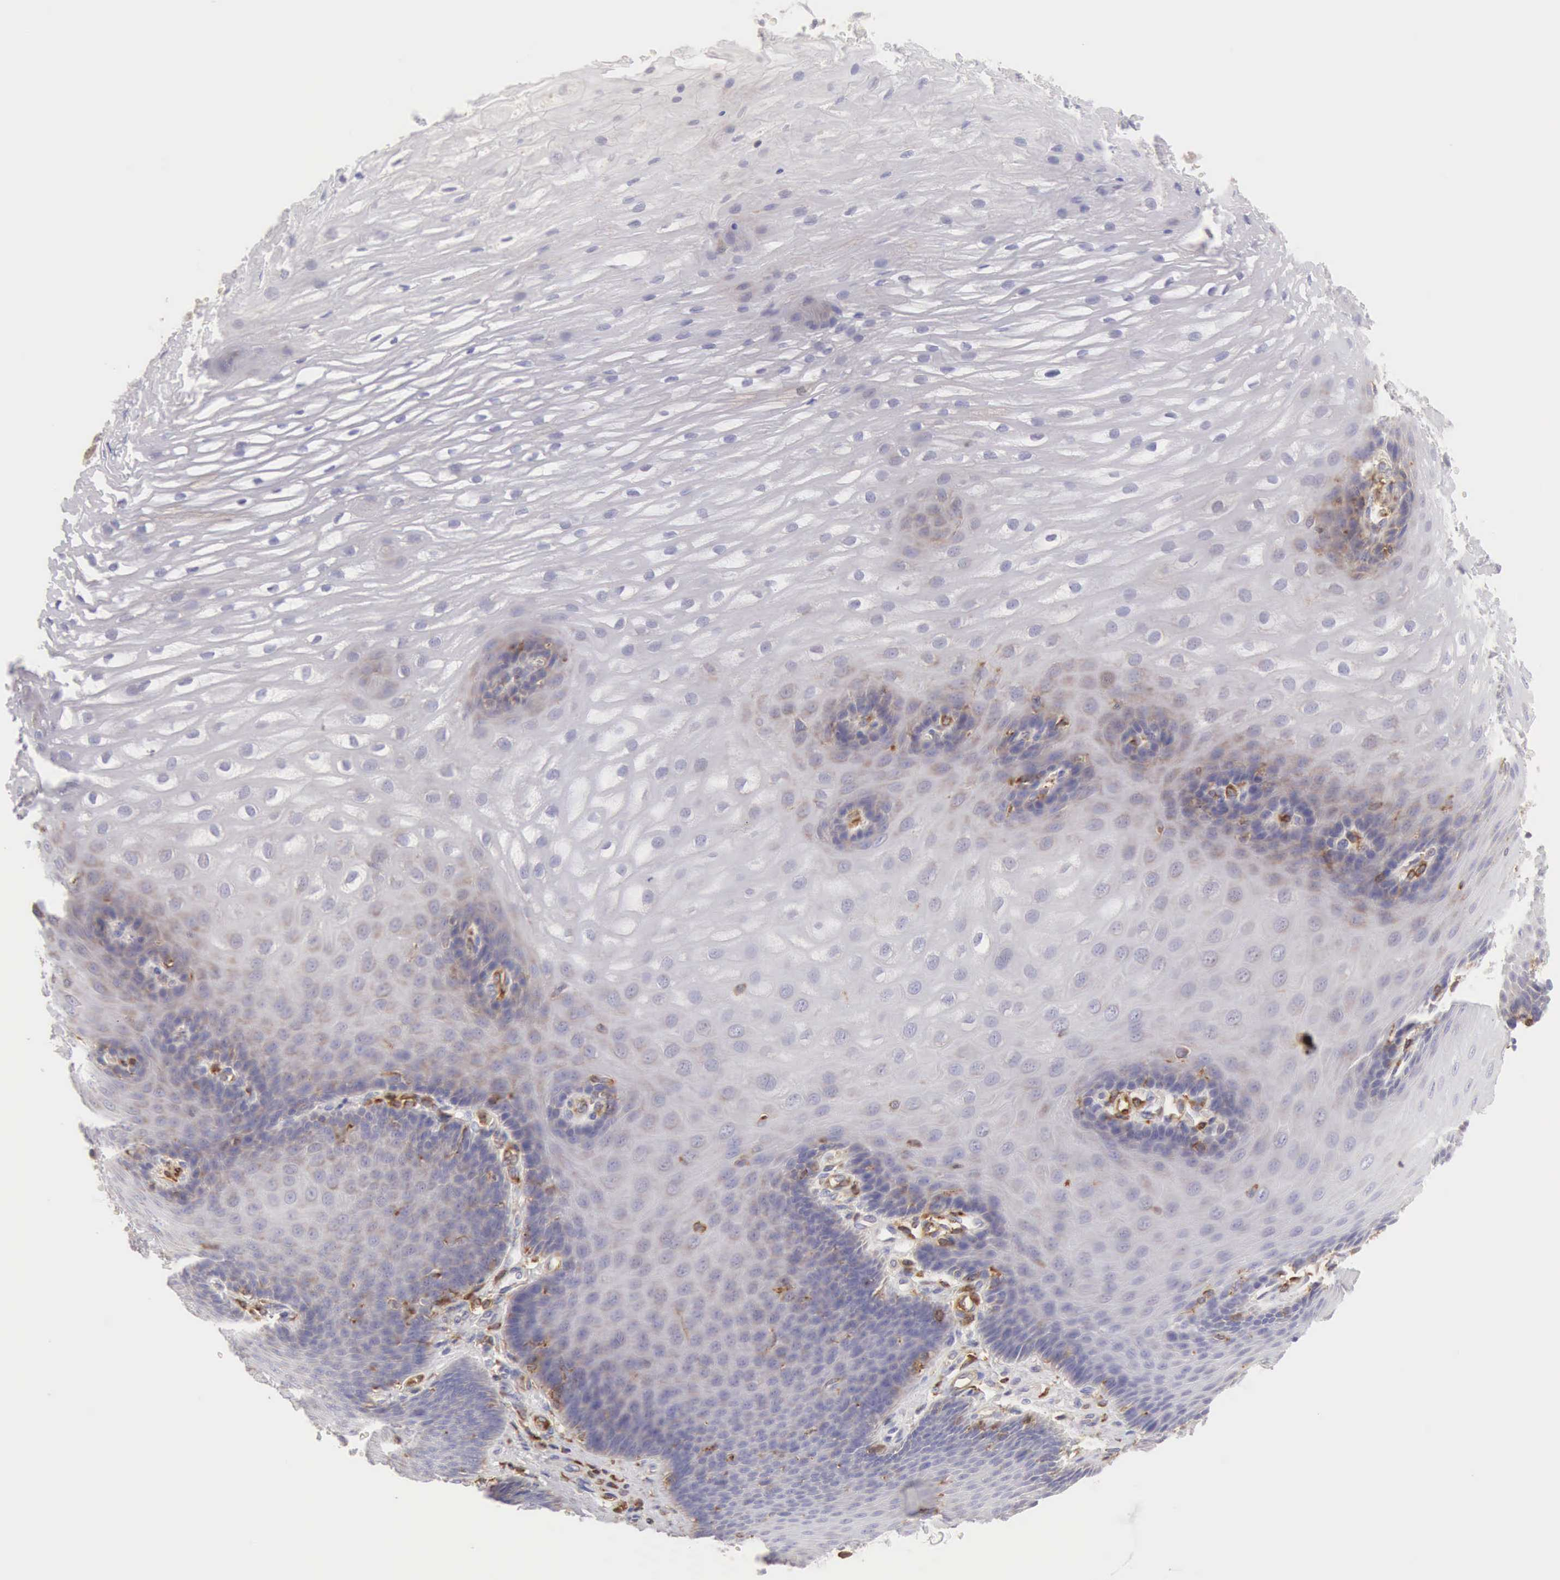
{"staining": {"intensity": "negative", "quantity": "none", "location": "none"}, "tissue": "esophagus", "cell_type": "Squamous epithelial cells", "image_type": "normal", "snomed": [{"axis": "morphology", "description": "Normal tissue, NOS"}, {"axis": "morphology", "description": "Adenocarcinoma, NOS"}, {"axis": "topography", "description": "Esophagus"}, {"axis": "topography", "description": "Stomach"}], "caption": "A histopathology image of esophagus stained for a protein displays no brown staining in squamous epithelial cells.", "gene": "ARHGAP4", "patient": {"sex": "male", "age": 62}}